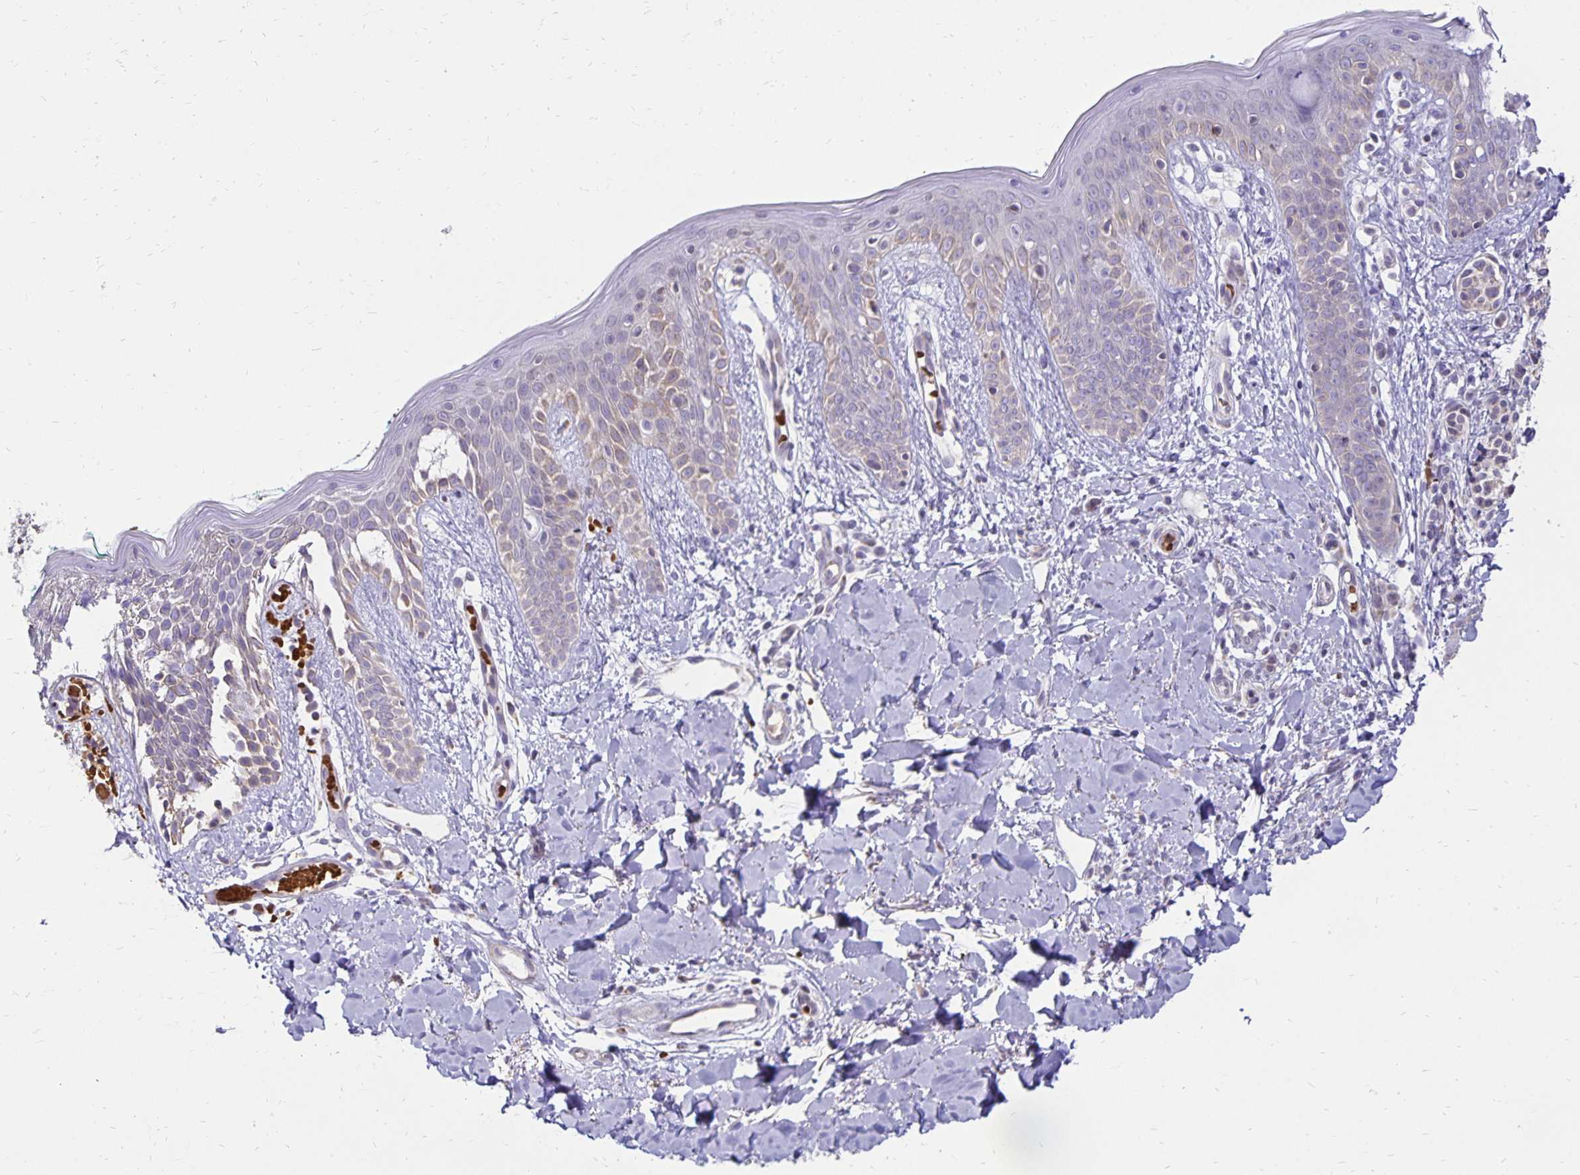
{"staining": {"intensity": "negative", "quantity": "none", "location": "none"}, "tissue": "skin", "cell_type": "Fibroblasts", "image_type": "normal", "snomed": [{"axis": "morphology", "description": "Normal tissue, NOS"}, {"axis": "topography", "description": "Skin"}], "caption": "An image of human skin is negative for staining in fibroblasts. (Immunohistochemistry, brightfield microscopy, high magnification).", "gene": "FN3K", "patient": {"sex": "male", "age": 16}}